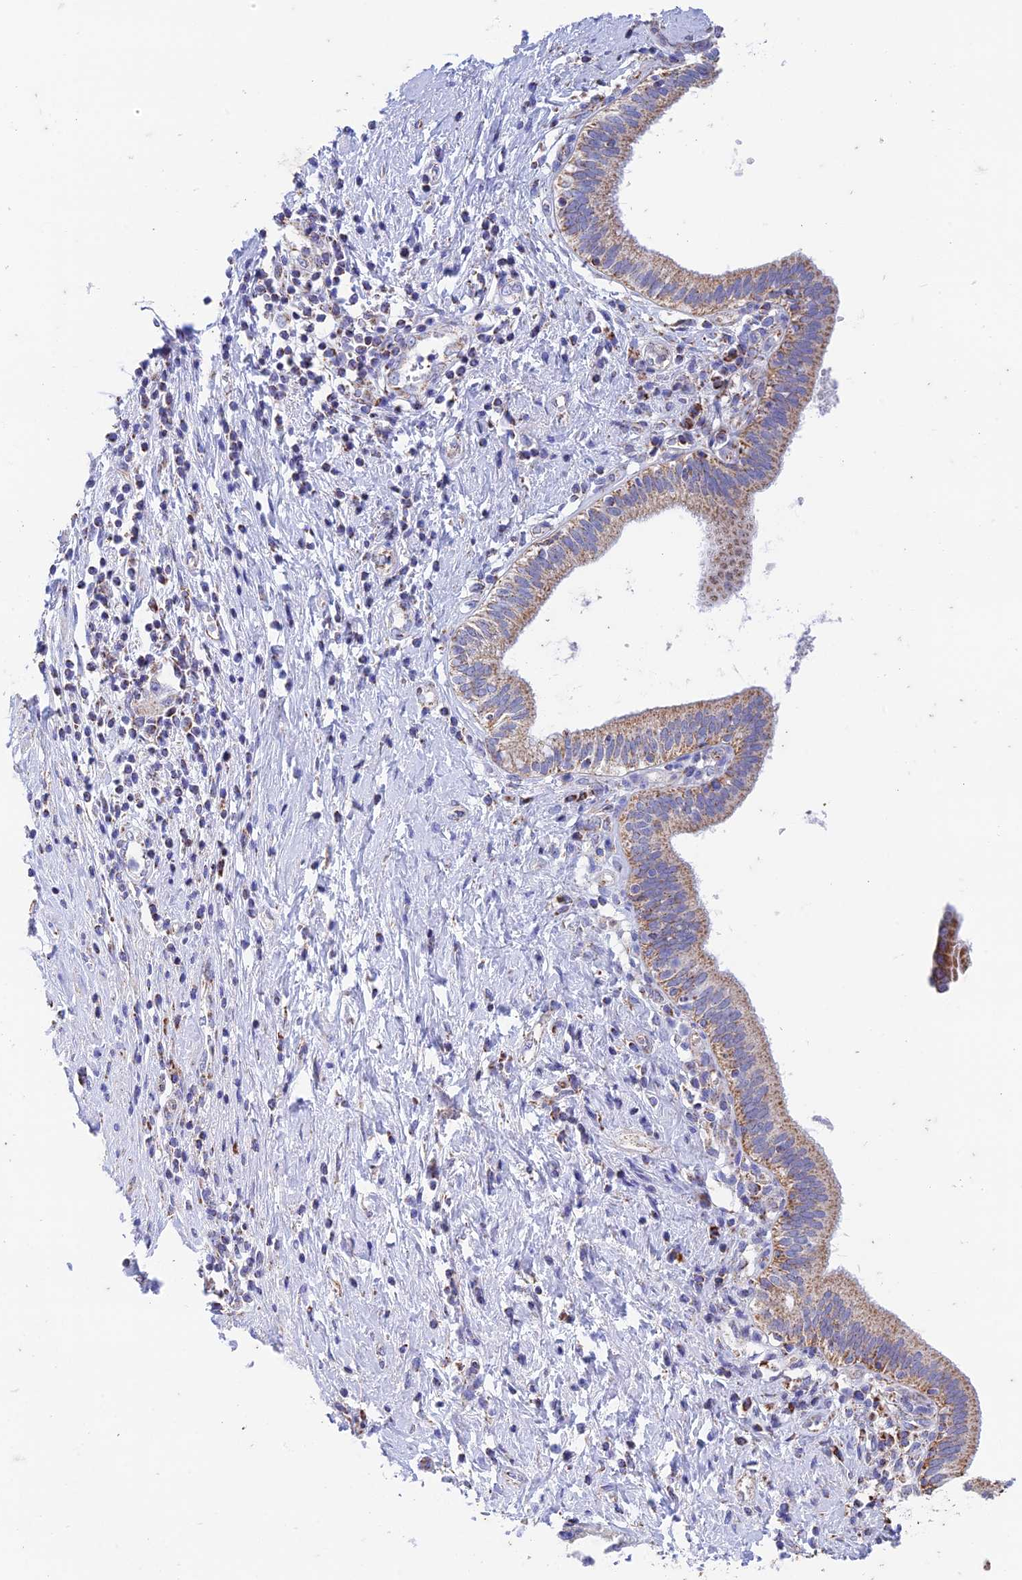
{"staining": {"intensity": "weak", "quantity": ">75%", "location": "cytoplasmic/membranous"}, "tissue": "pancreatic cancer", "cell_type": "Tumor cells", "image_type": "cancer", "snomed": [{"axis": "morphology", "description": "Adenocarcinoma, NOS"}, {"axis": "topography", "description": "Pancreas"}], "caption": "Protein staining by immunohistochemistry demonstrates weak cytoplasmic/membranous positivity in approximately >75% of tumor cells in pancreatic adenocarcinoma. Using DAB (brown) and hematoxylin (blue) stains, captured at high magnification using brightfield microscopy.", "gene": "ZNF181", "patient": {"sex": "female", "age": 73}}